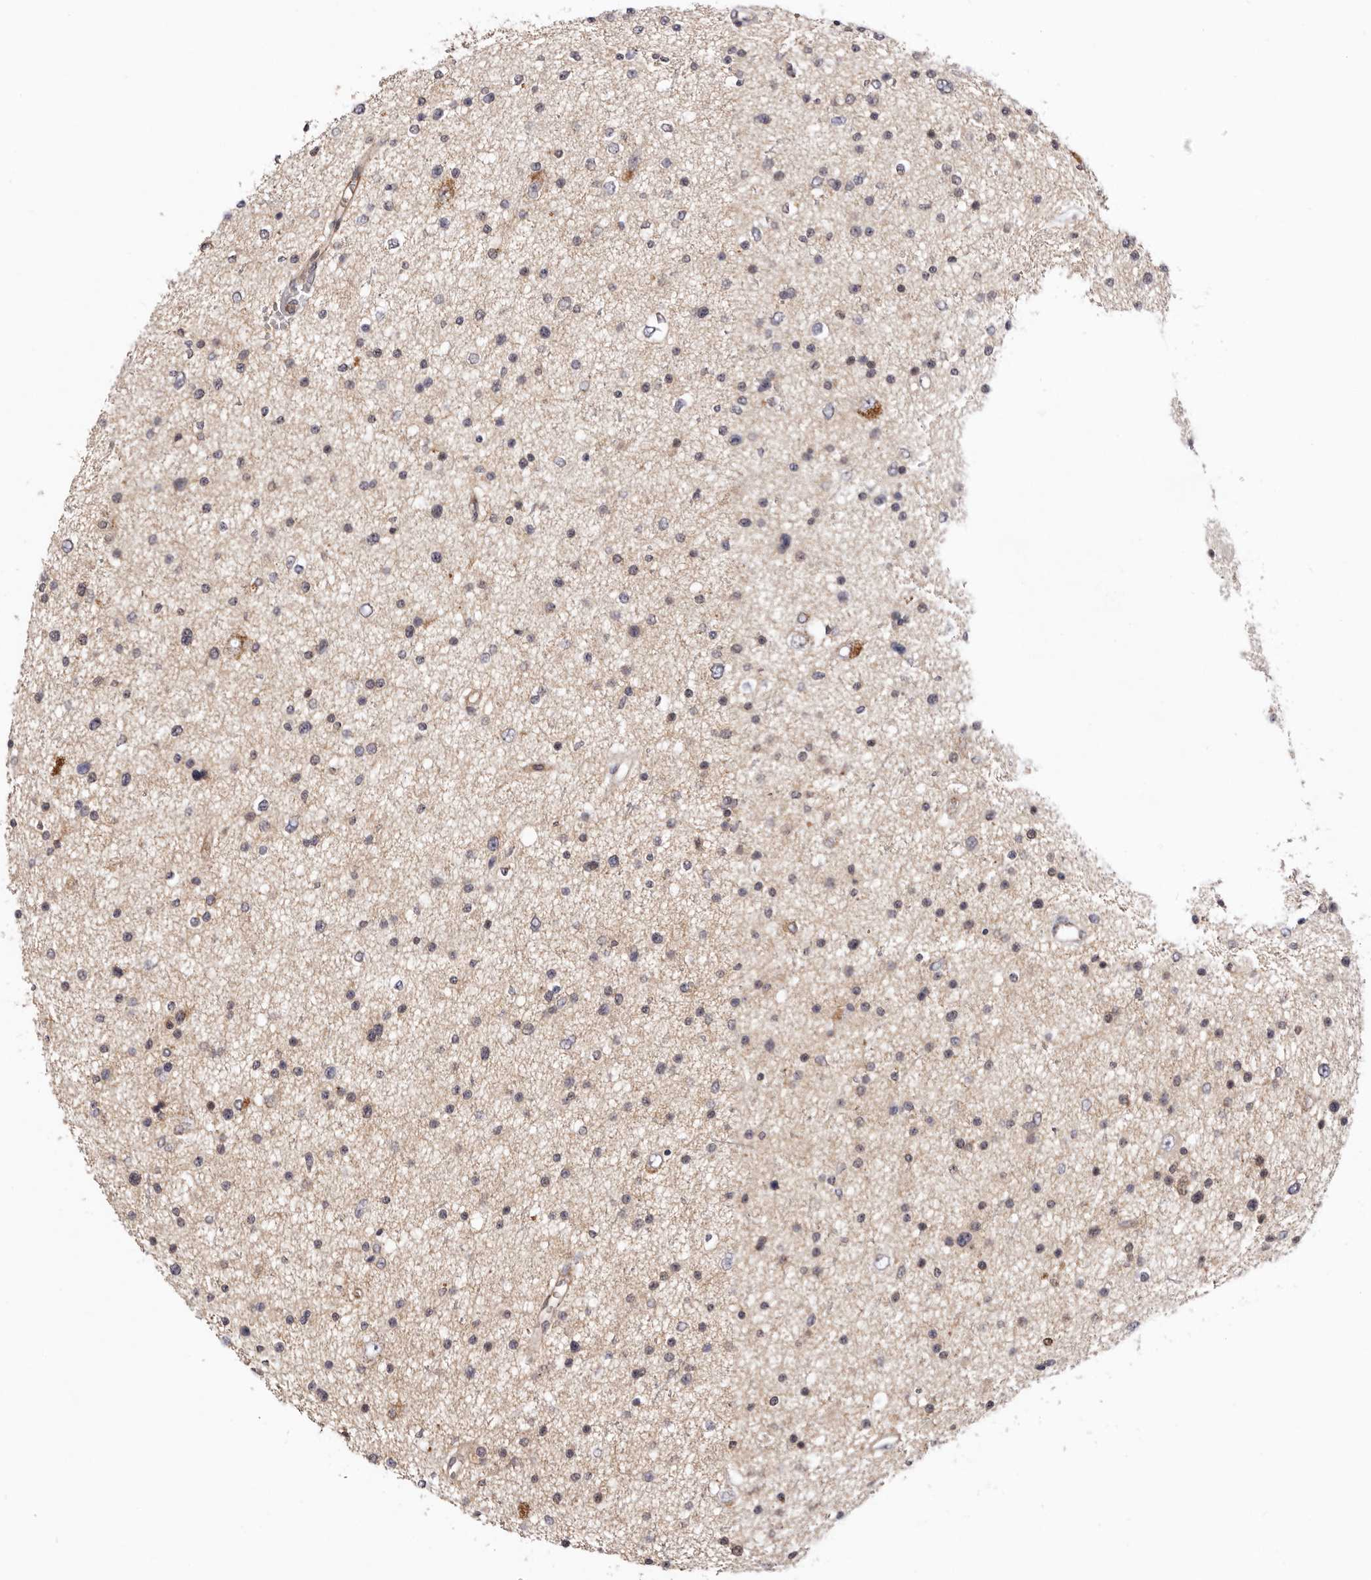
{"staining": {"intensity": "weak", "quantity": "<25%", "location": "nuclear"}, "tissue": "glioma", "cell_type": "Tumor cells", "image_type": "cancer", "snomed": [{"axis": "morphology", "description": "Glioma, malignant, Low grade"}, {"axis": "topography", "description": "Brain"}], "caption": "Immunohistochemistry (IHC) of human glioma displays no expression in tumor cells.", "gene": "NOTCH1", "patient": {"sex": "female", "age": 37}}